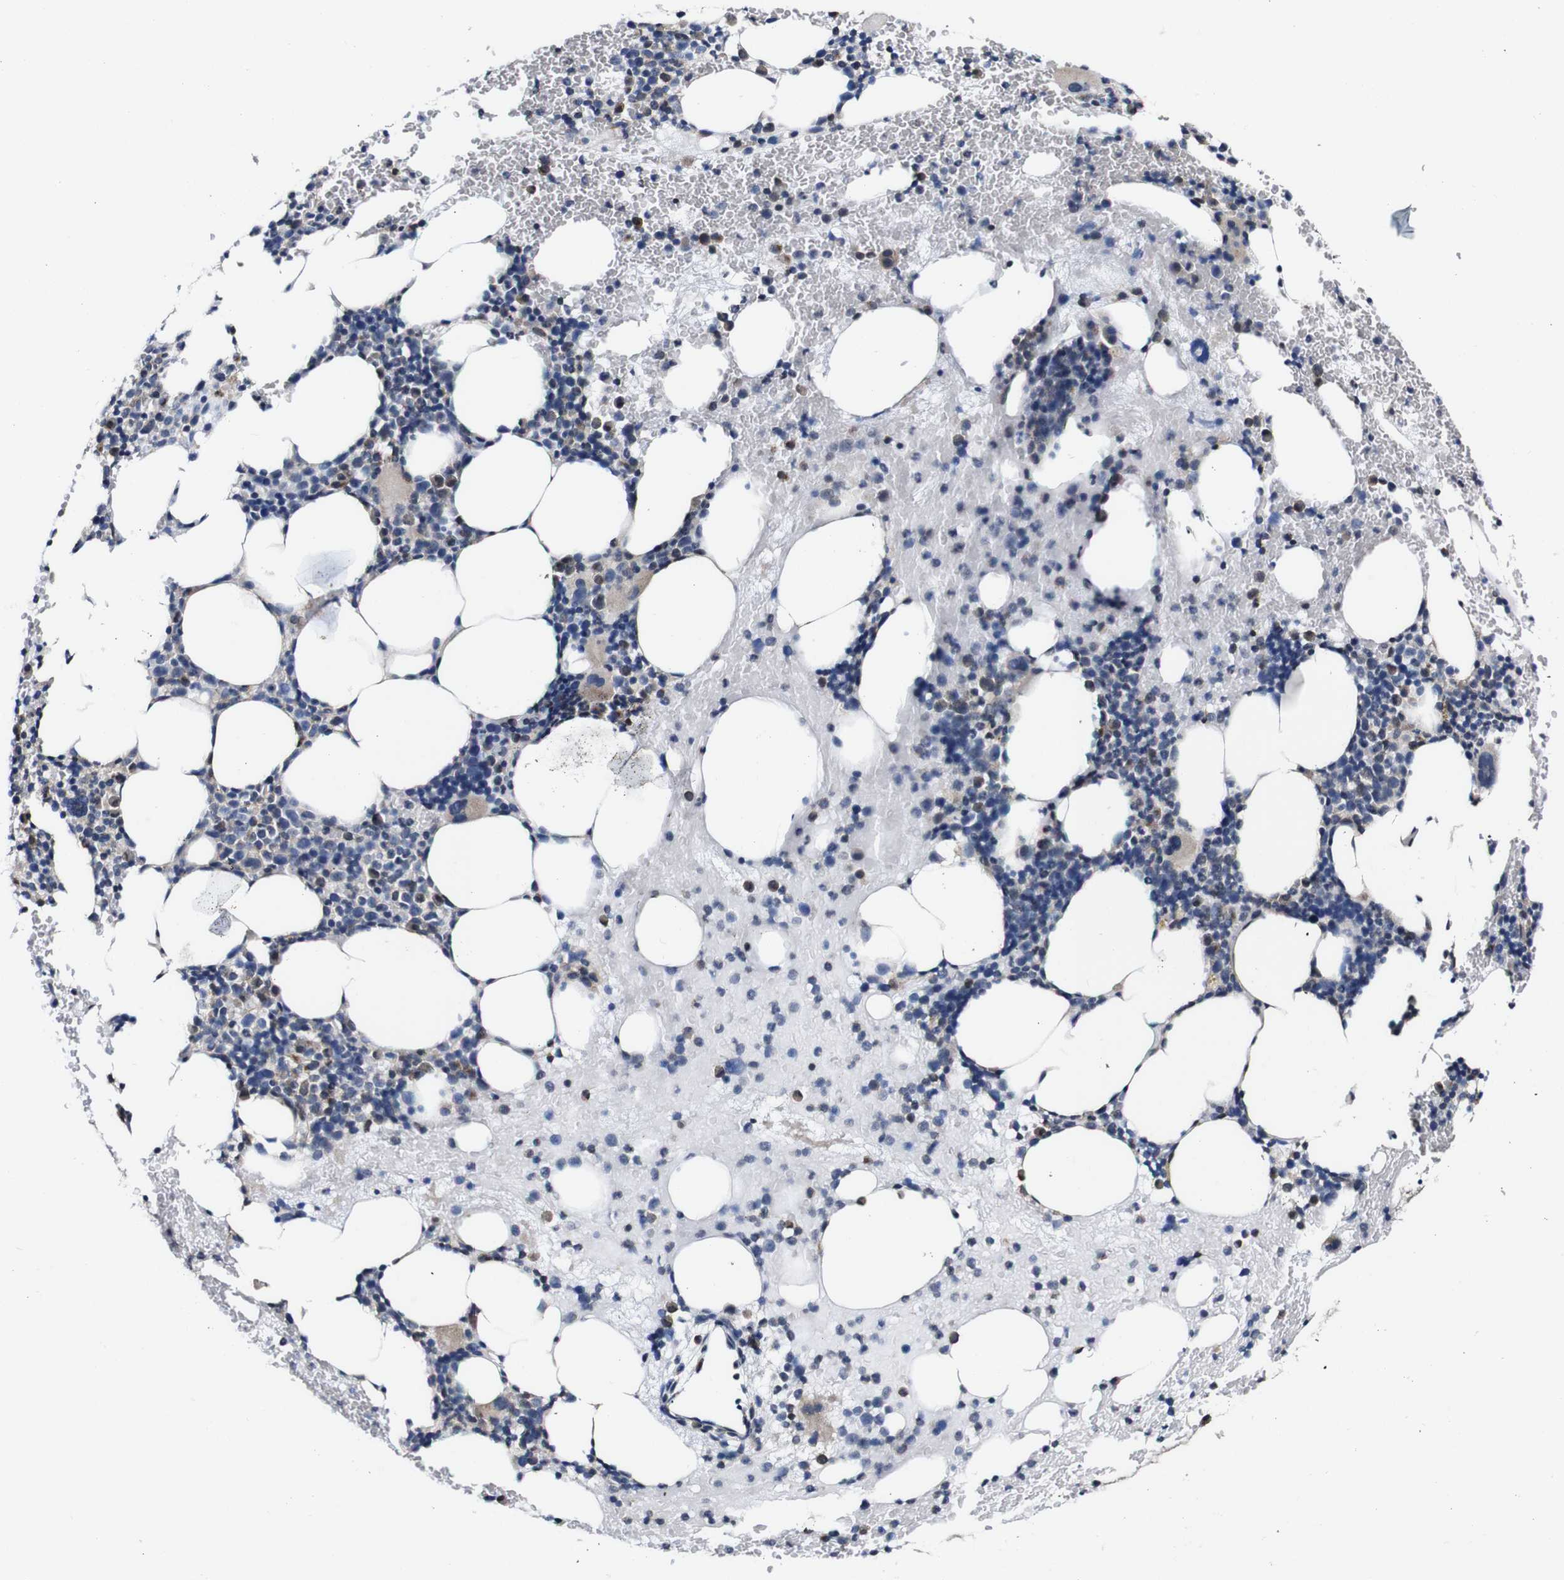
{"staining": {"intensity": "weak", "quantity": "25%-75%", "location": "cytoplasmic/membranous"}, "tissue": "bone marrow", "cell_type": "Hematopoietic cells", "image_type": "normal", "snomed": [{"axis": "morphology", "description": "Normal tissue, NOS"}, {"axis": "morphology", "description": "Inflammation, NOS"}, {"axis": "topography", "description": "Bone marrow"}], "caption": "The image shows immunohistochemical staining of unremarkable bone marrow. There is weak cytoplasmic/membranous expression is appreciated in about 25%-75% of hematopoietic cells. The staining was performed using DAB to visualize the protein expression in brown, while the nuclei were stained in blue with hematoxylin (Magnification: 20x).", "gene": "CSF1R", "patient": {"sex": "female", "age": 76}}